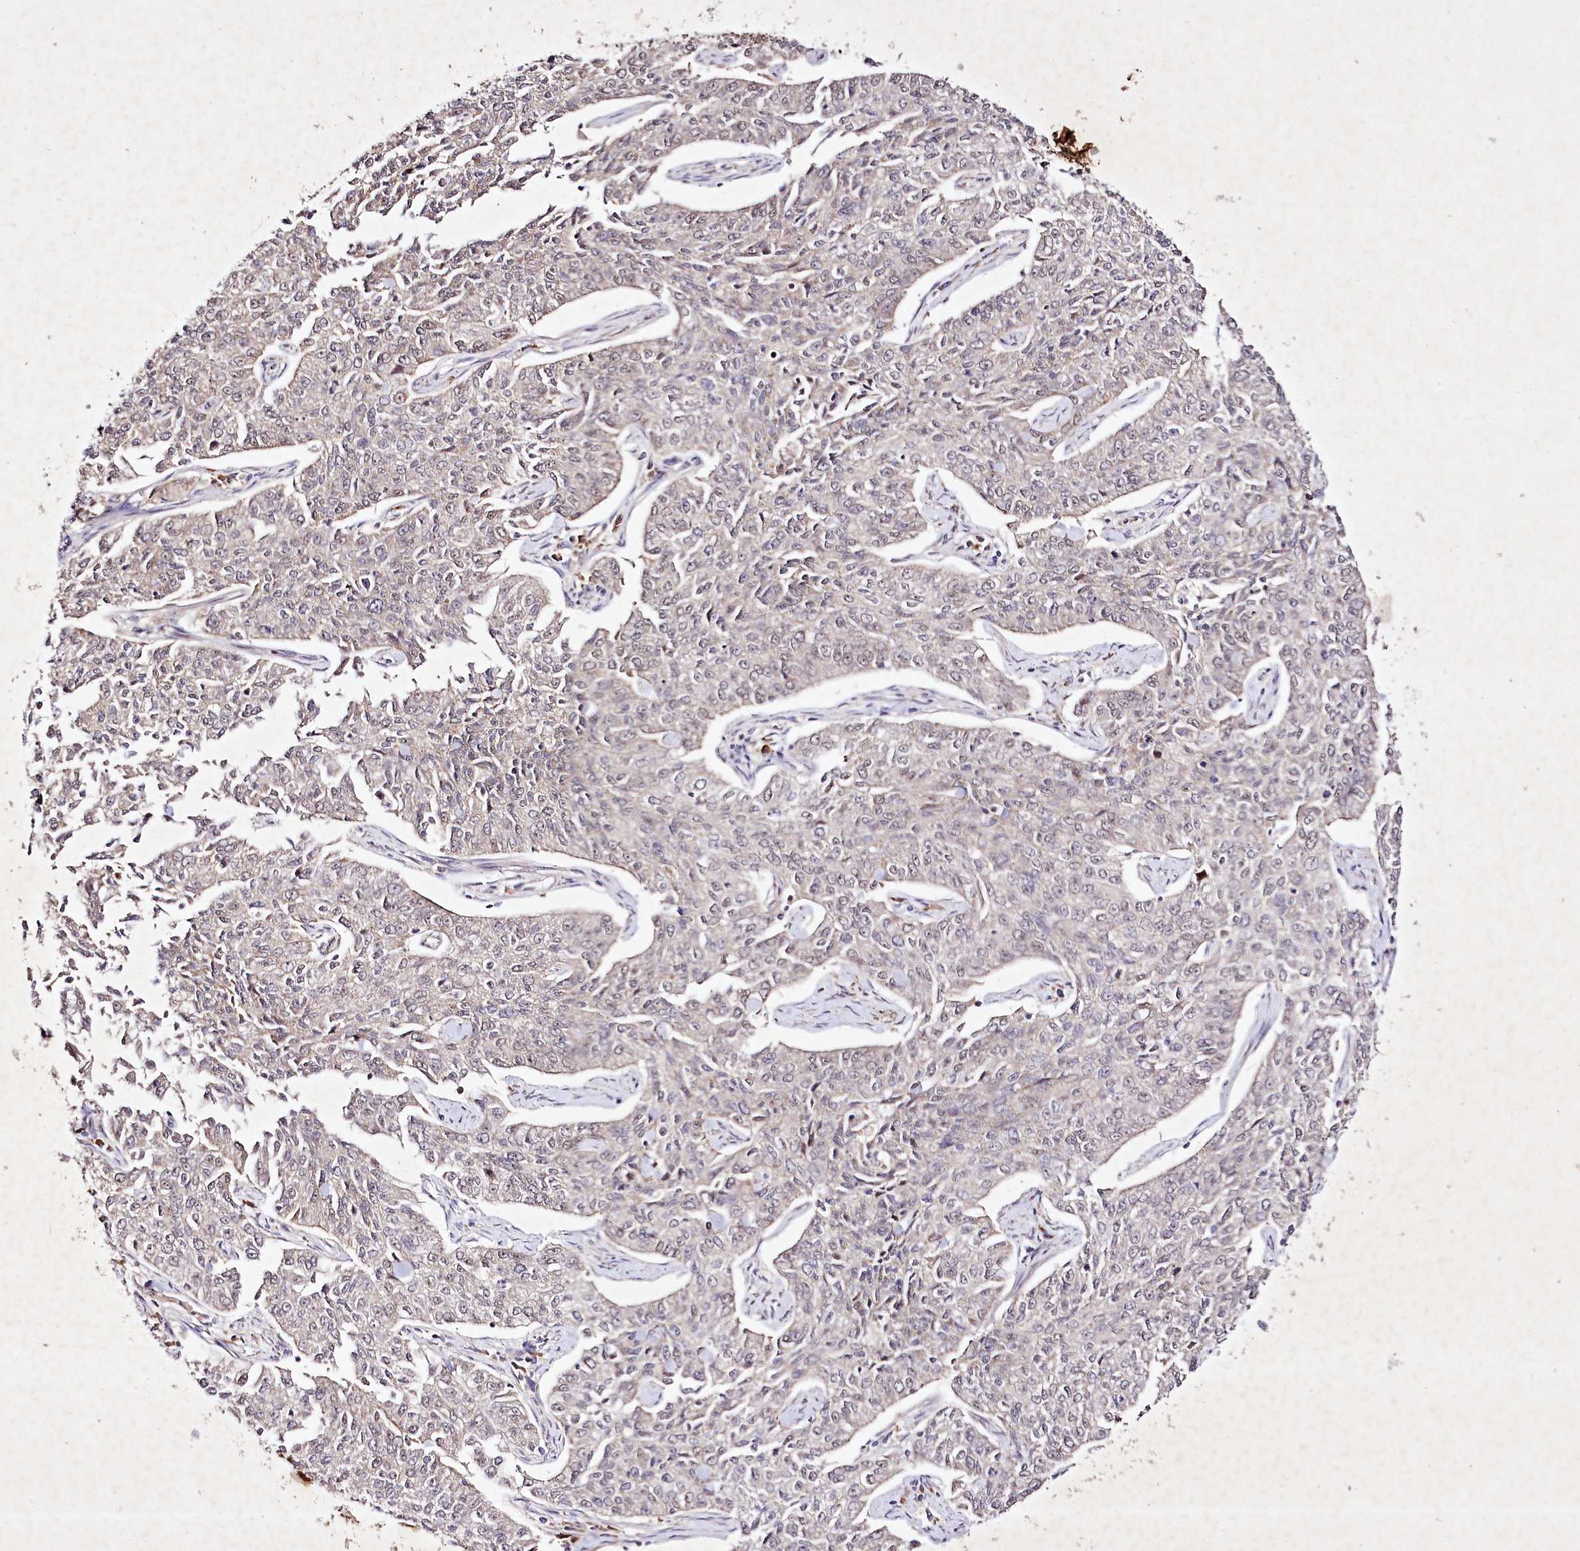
{"staining": {"intensity": "negative", "quantity": "none", "location": "none"}, "tissue": "cervical cancer", "cell_type": "Tumor cells", "image_type": "cancer", "snomed": [{"axis": "morphology", "description": "Squamous cell carcinoma, NOS"}, {"axis": "topography", "description": "Cervix"}], "caption": "Cervical cancer stained for a protein using IHC reveals no staining tumor cells.", "gene": "DMP1", "patient": {"sex": "female", "age": 35}}